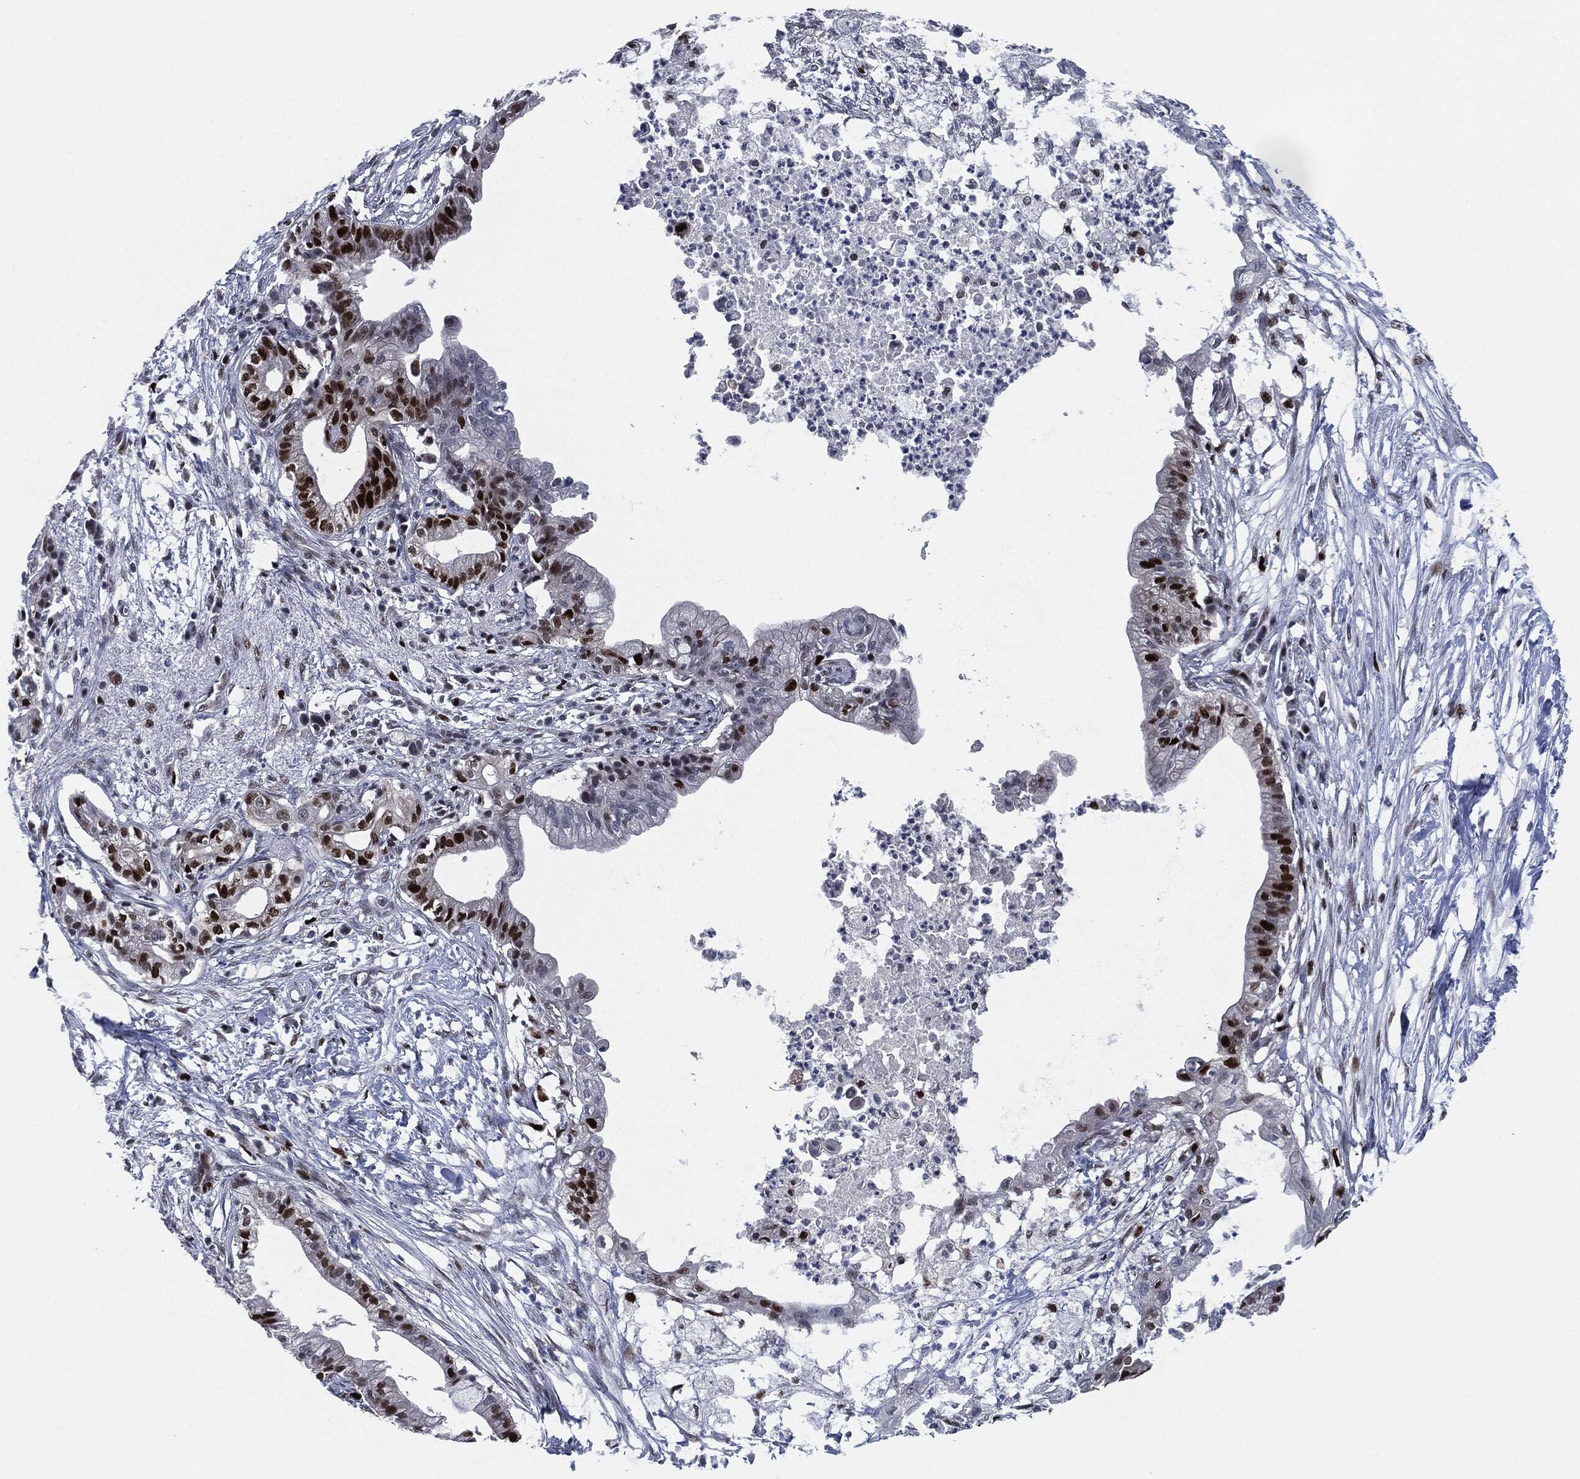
{"staining": {"intensity": "strong", "quantity": ">75%", "location": "nuclear"}, "tissue": "pancreatic cancer", "cell_type": "Tumor cells", "image_type": "cancer", "snomed": [{"axis": "morphology", "description": "Normal tissue, NOS"}, {"axis": "morphology", "description": "Adenocarcinoma, NOS"}, {"axis": "topography", "description": "Pancreas"}], "caption": "Protein staining displays strong nuclear staining in about >75% of tumor cells in pancreatic adenocarcinoma.", "gene": "PCNA", "patient": {"sex": "female", "age": 58}}